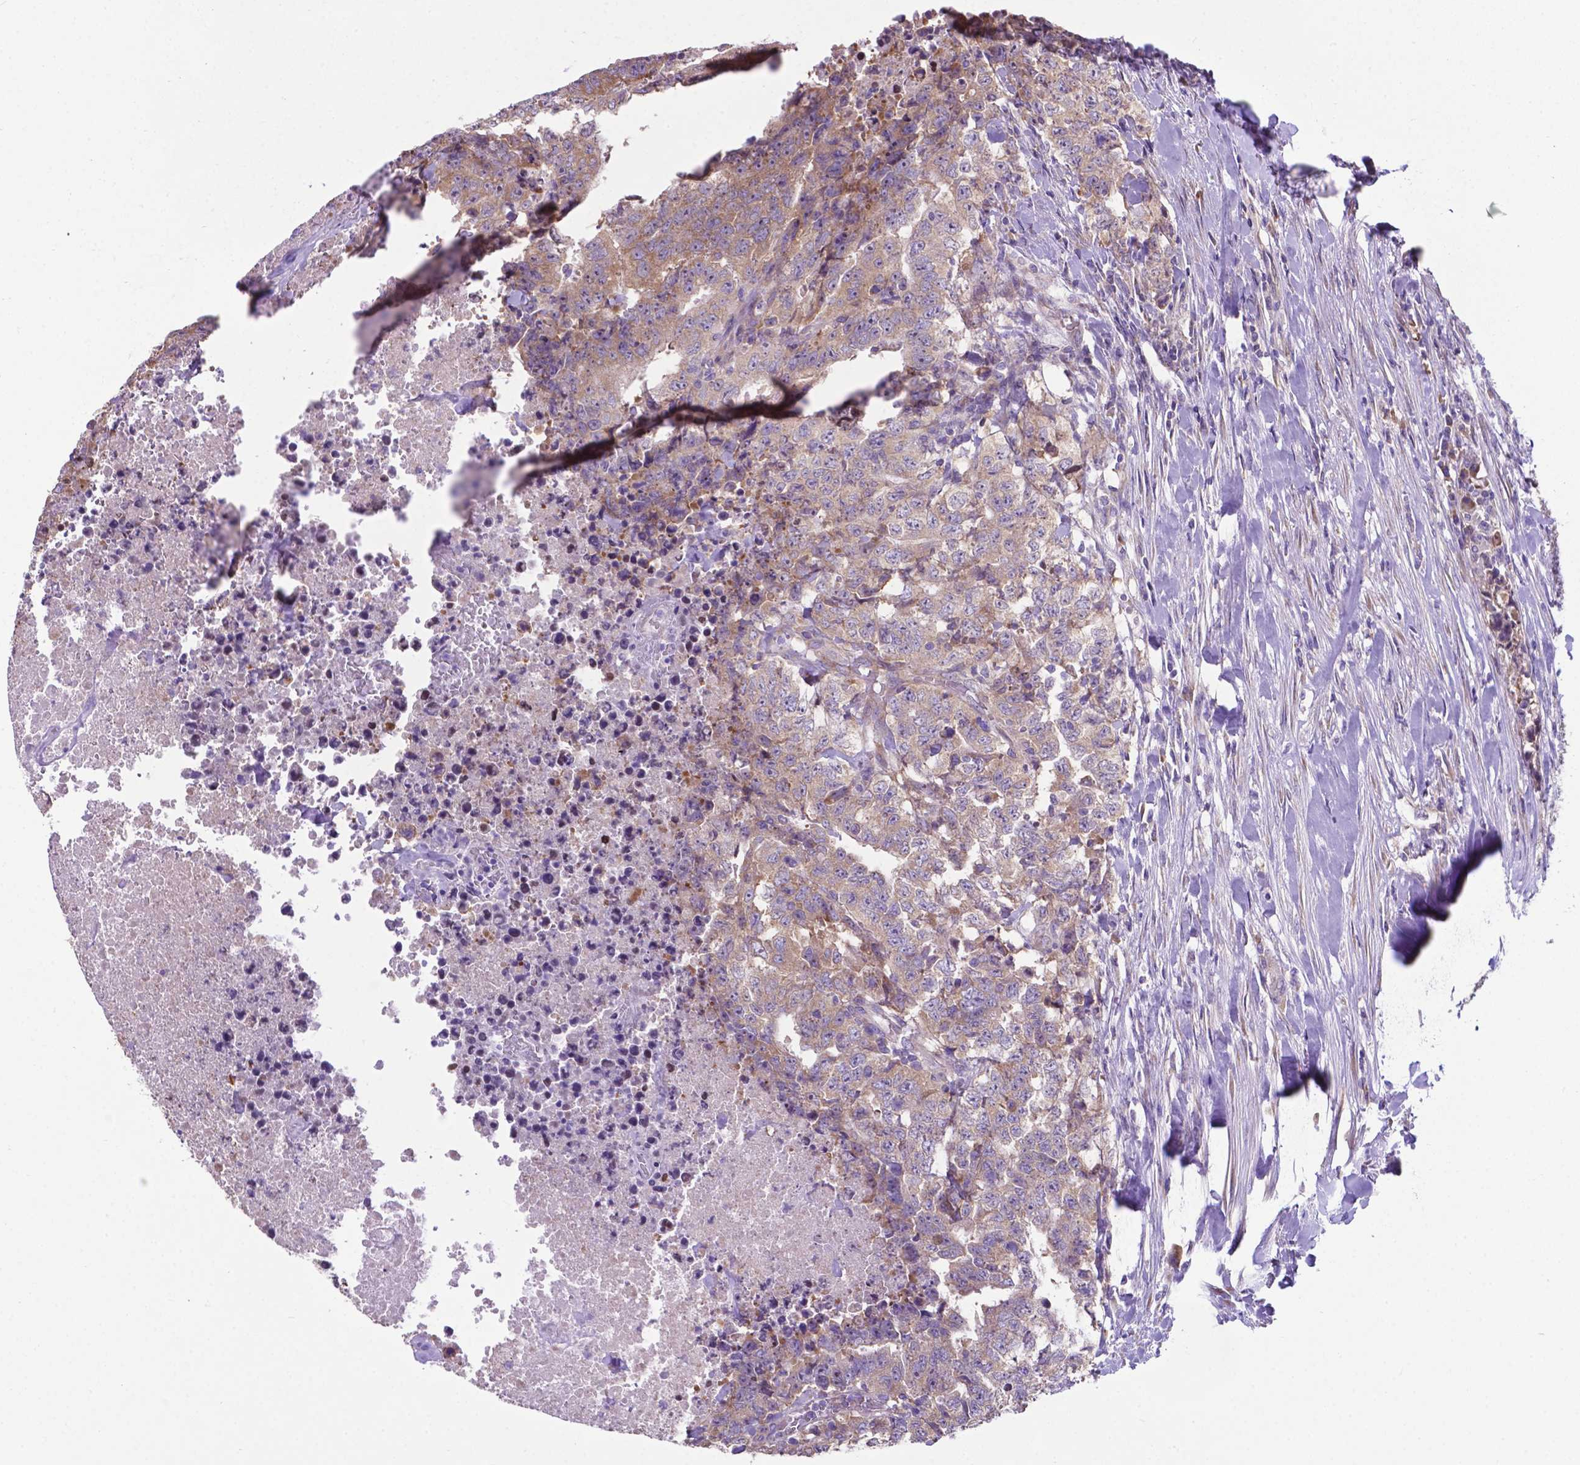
{"staining": {"intensity": "moderate", "quantity": ">75%", "location": "cytoplasmic/membranous"}, "tissue": "testis cancer", "cell_type": "Tumor cells", "image_type": "cancer", "snomed": [{"axis": "morphology", "description": "Carcinoma, Embryonal, NOS"}, {"axis": "topography", "description": "Testis"}], "caption": "IHC of testis cancer (embryonal carcinoma) shows medium levels of moderate cytoplasmic/membranous expression in approximately >75% of tumor cells. The staining was performed using DAB (3,3'-diaminobenzidine) to visualize the protein expression in brown, while the nuclei were stained in blue with hematoxylin (Magnification: 20x).", "gene": "RPL6", "patient": {"sex": "male", "age": 24}}